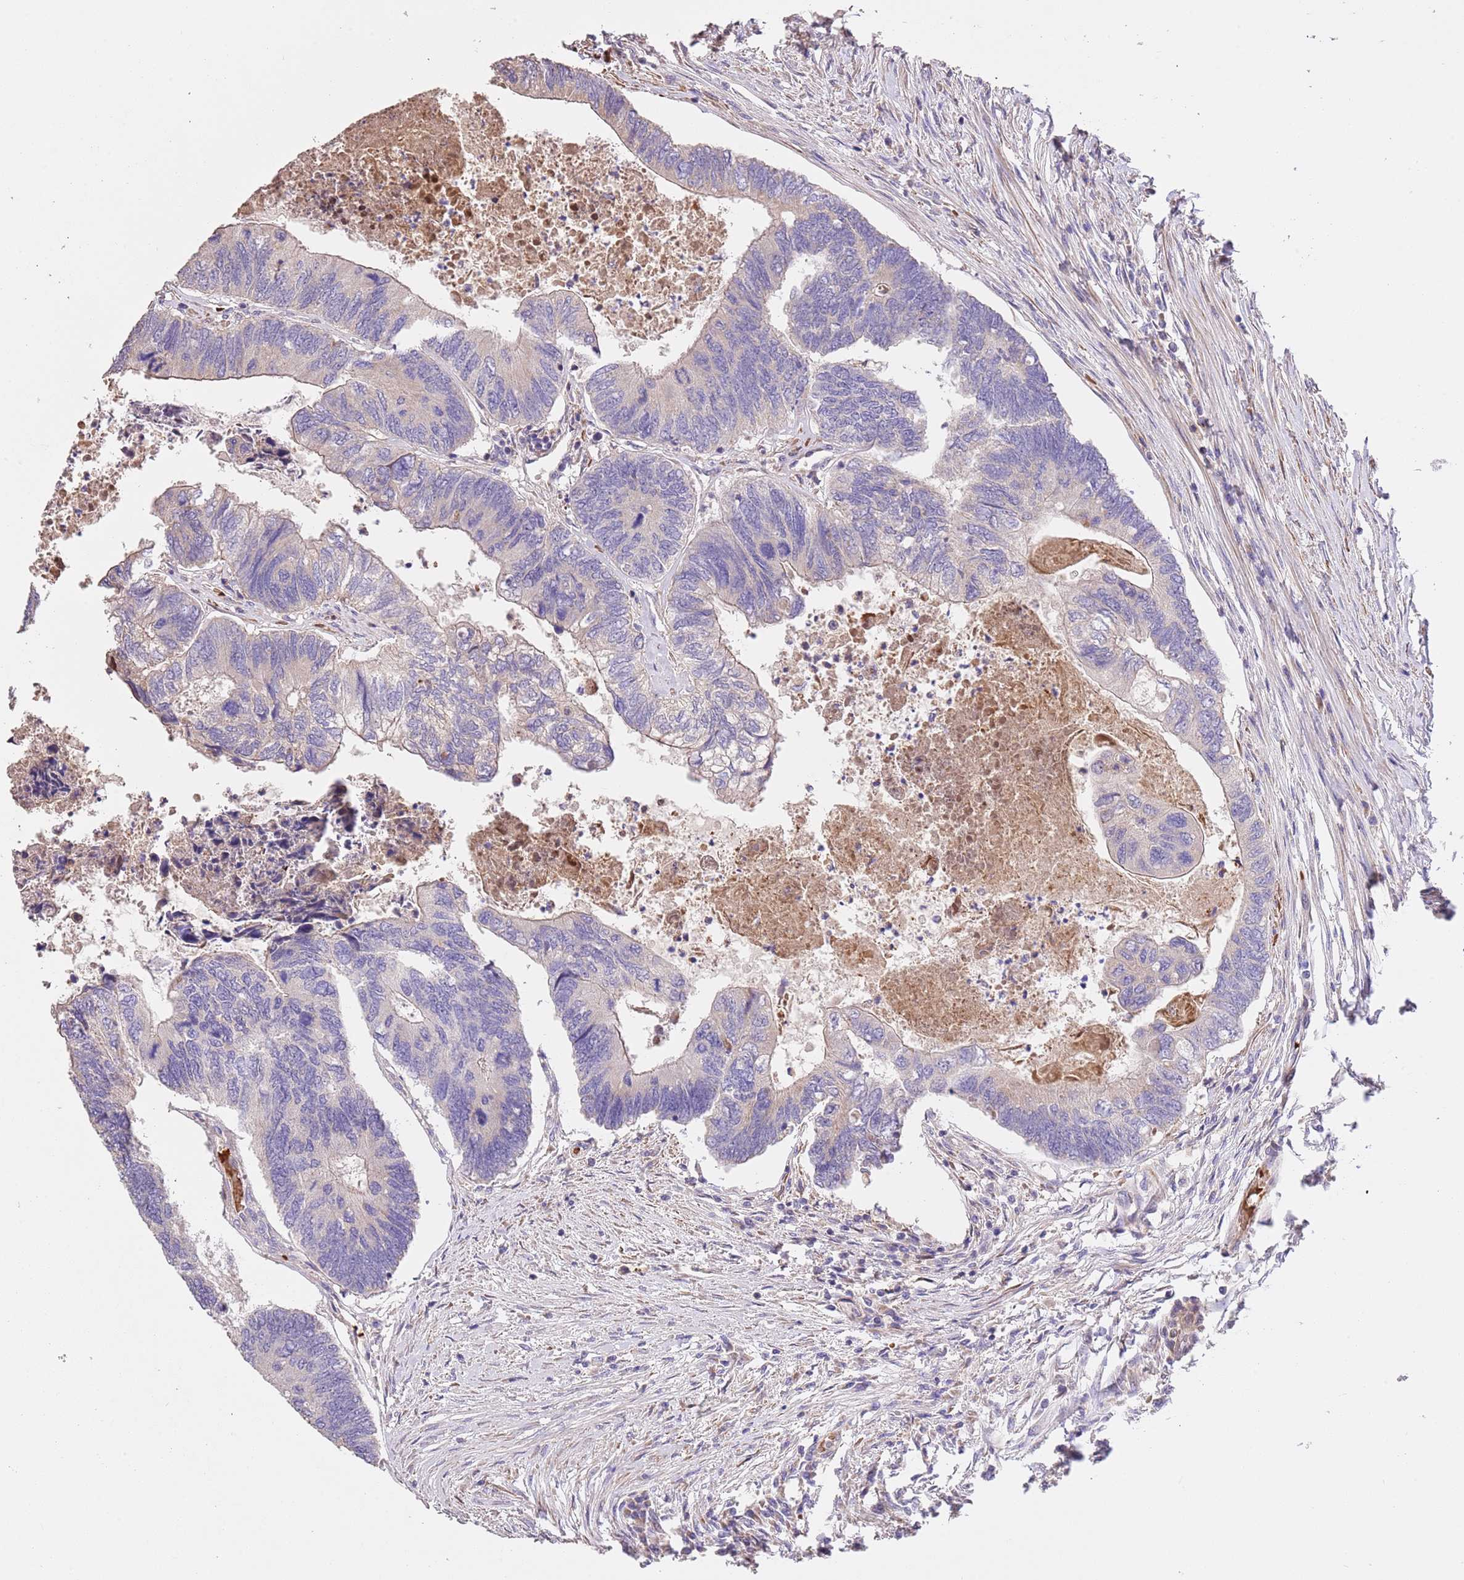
{"staining": {"intensity": "negative", "quantity": "none", "location": "none"}, "tissue": "colorectal cancer", "cell_type": "Tumor cells", "image_type": "cancer", "snomed": [{"axis": "morphology", "description": "Adenocarcinoma, NOS"}, {"axis": "topography", "description": "Colon"}], "caption": "This micrograph is of colorectal cancer stained with IHC to label a protein in brown with the nuclei are counter-stained blue. There is no expression in tumor cells.", "gene": "PIGA", "patient": {"sex": "female", "age": 67}}